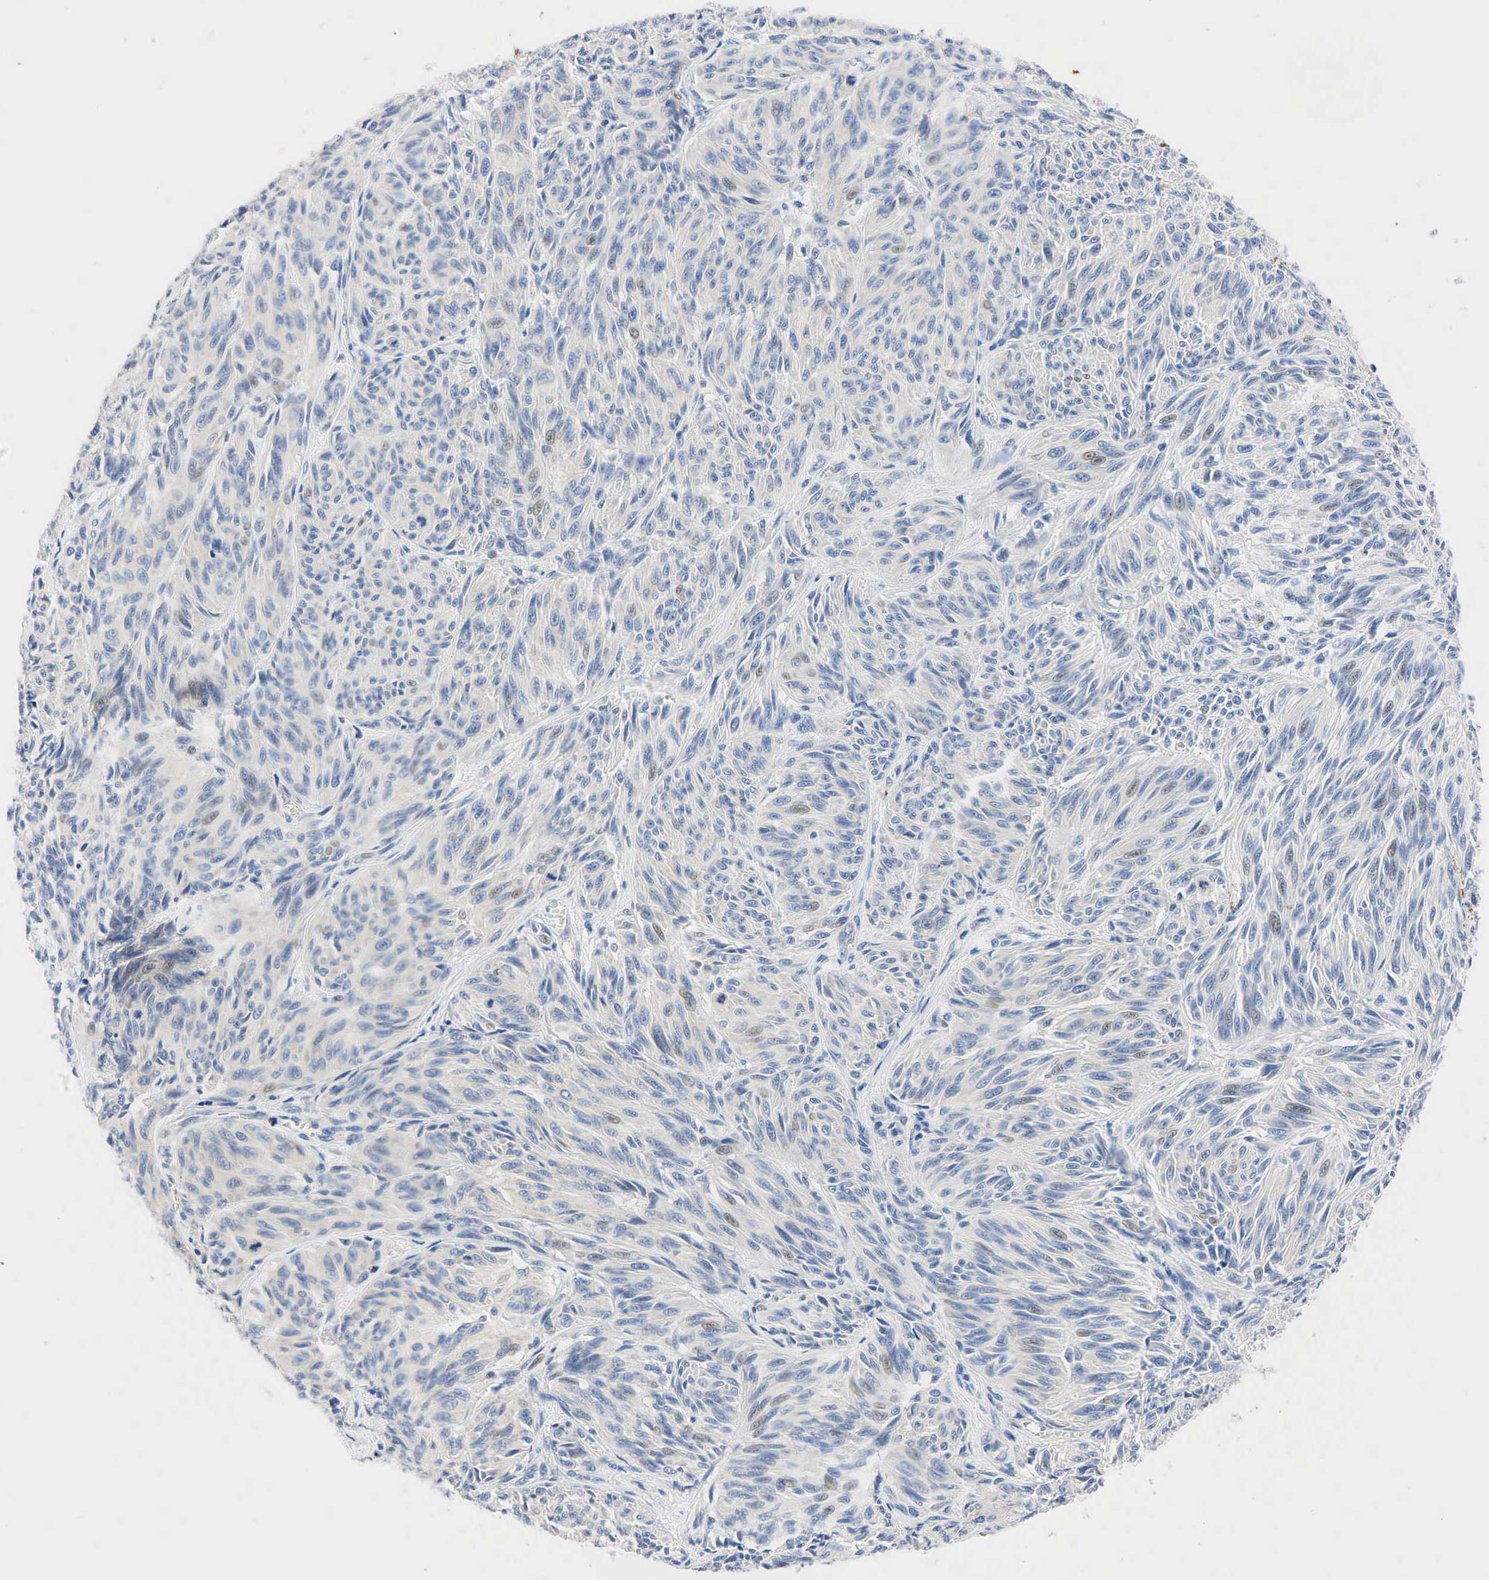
{"staining": {"intensity": "weak", "quantity": "<25%", "location": "nuclear"}, "tissue": "melanoma", "cell_type": "Tumor cells", "image_type": "cancer", "snomed": [{"axis": "morphology", "description": "Malignant melanoma, NOS"}, {"axis": "topography", "description": "Skin"}], "caption": "This is an immunohistochemistry (IHC) image of human malignant melanoma. There is no expression in tumor cells.", "gene": "PGR", "patient": {"sex": "male", "age": 54}}